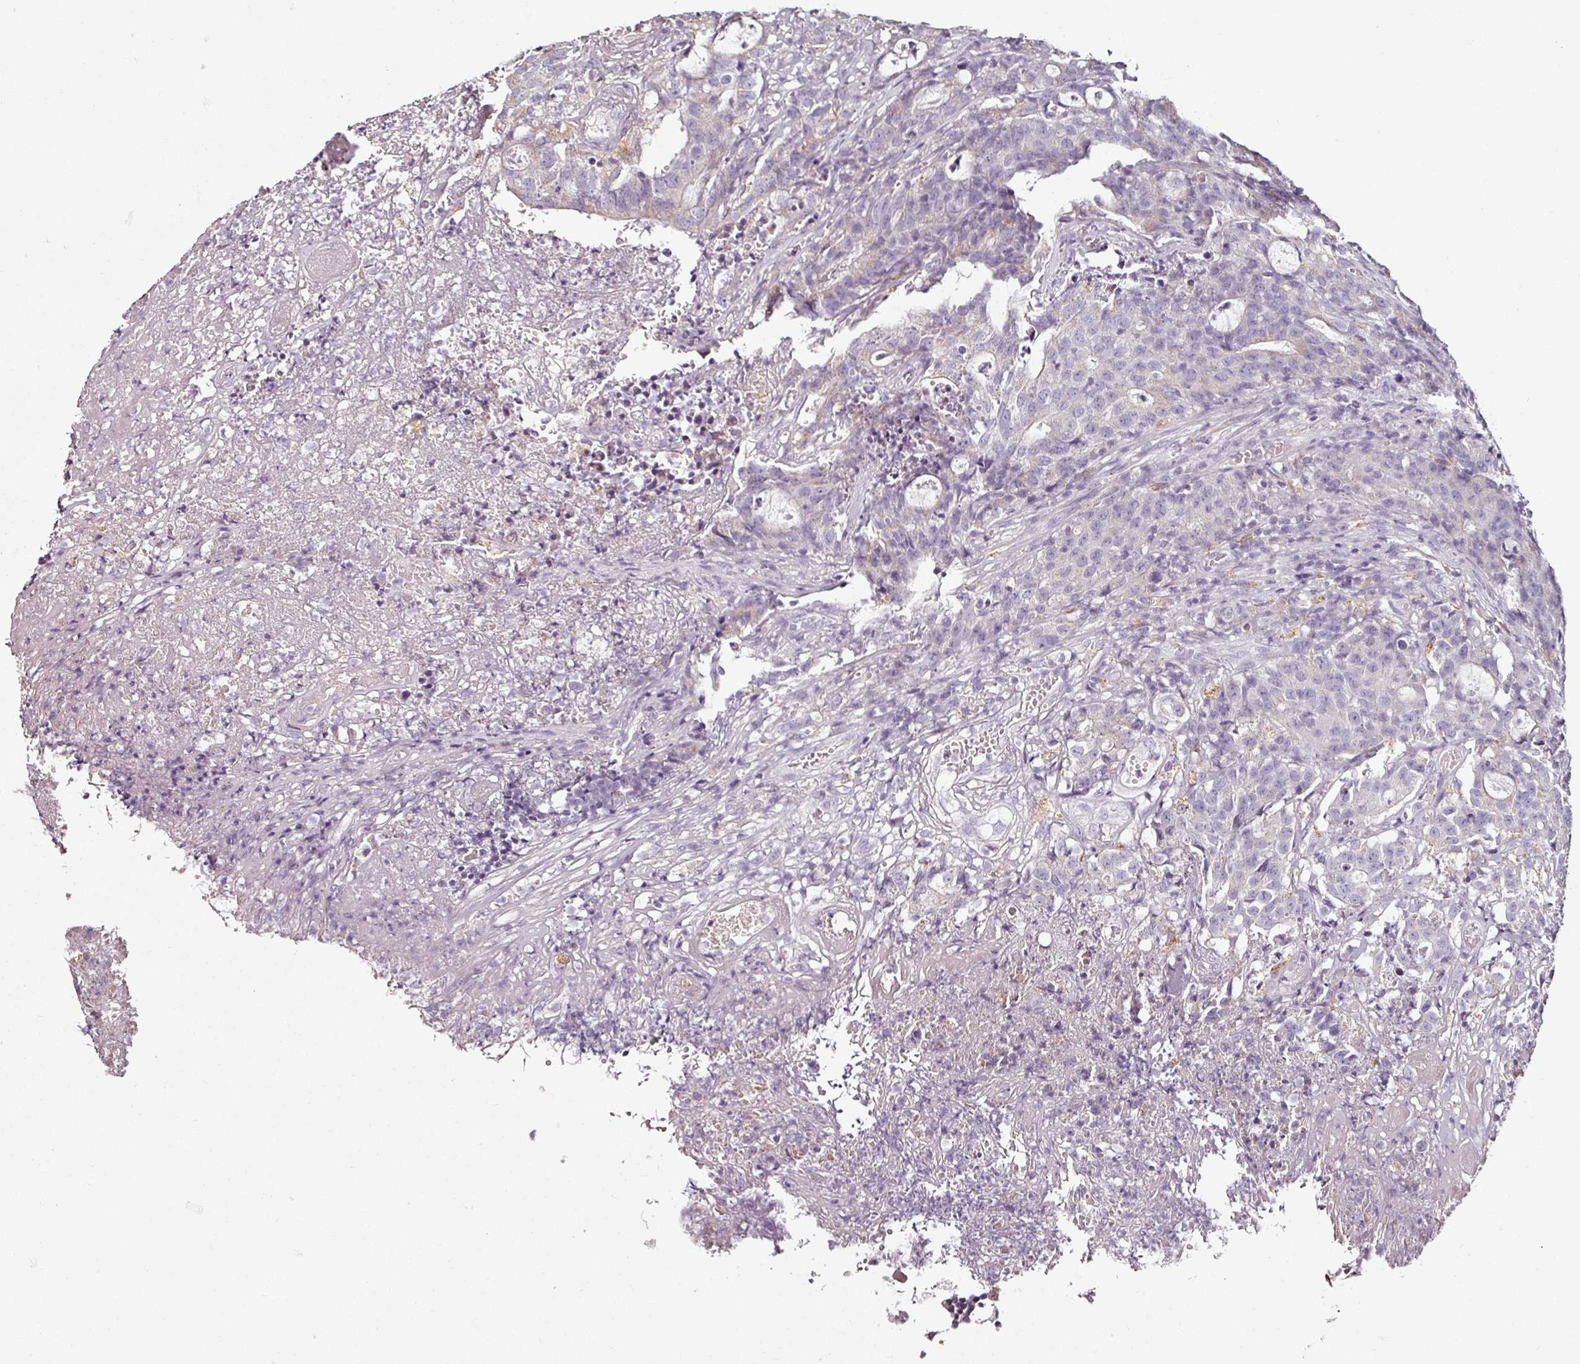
{"staining": {"intensity": "negative", "quantity": "none", "location": "none"}, "tissue": "colorectal cancer", "cell_type": "Tumor cells", "image_type": "cancer", "snomed": [{"axis": "morphology", "description": "Adenocarcinoma, NOS"}, {"axis": "topography", "description": "Colon"}], "caption": "Adenocarcinoma (colorectal) was stained to show a protein in brown. There is no significant expression in tumor cells.", "gene": "CAP2", "patient": {"sex": "male", "age": 83}}